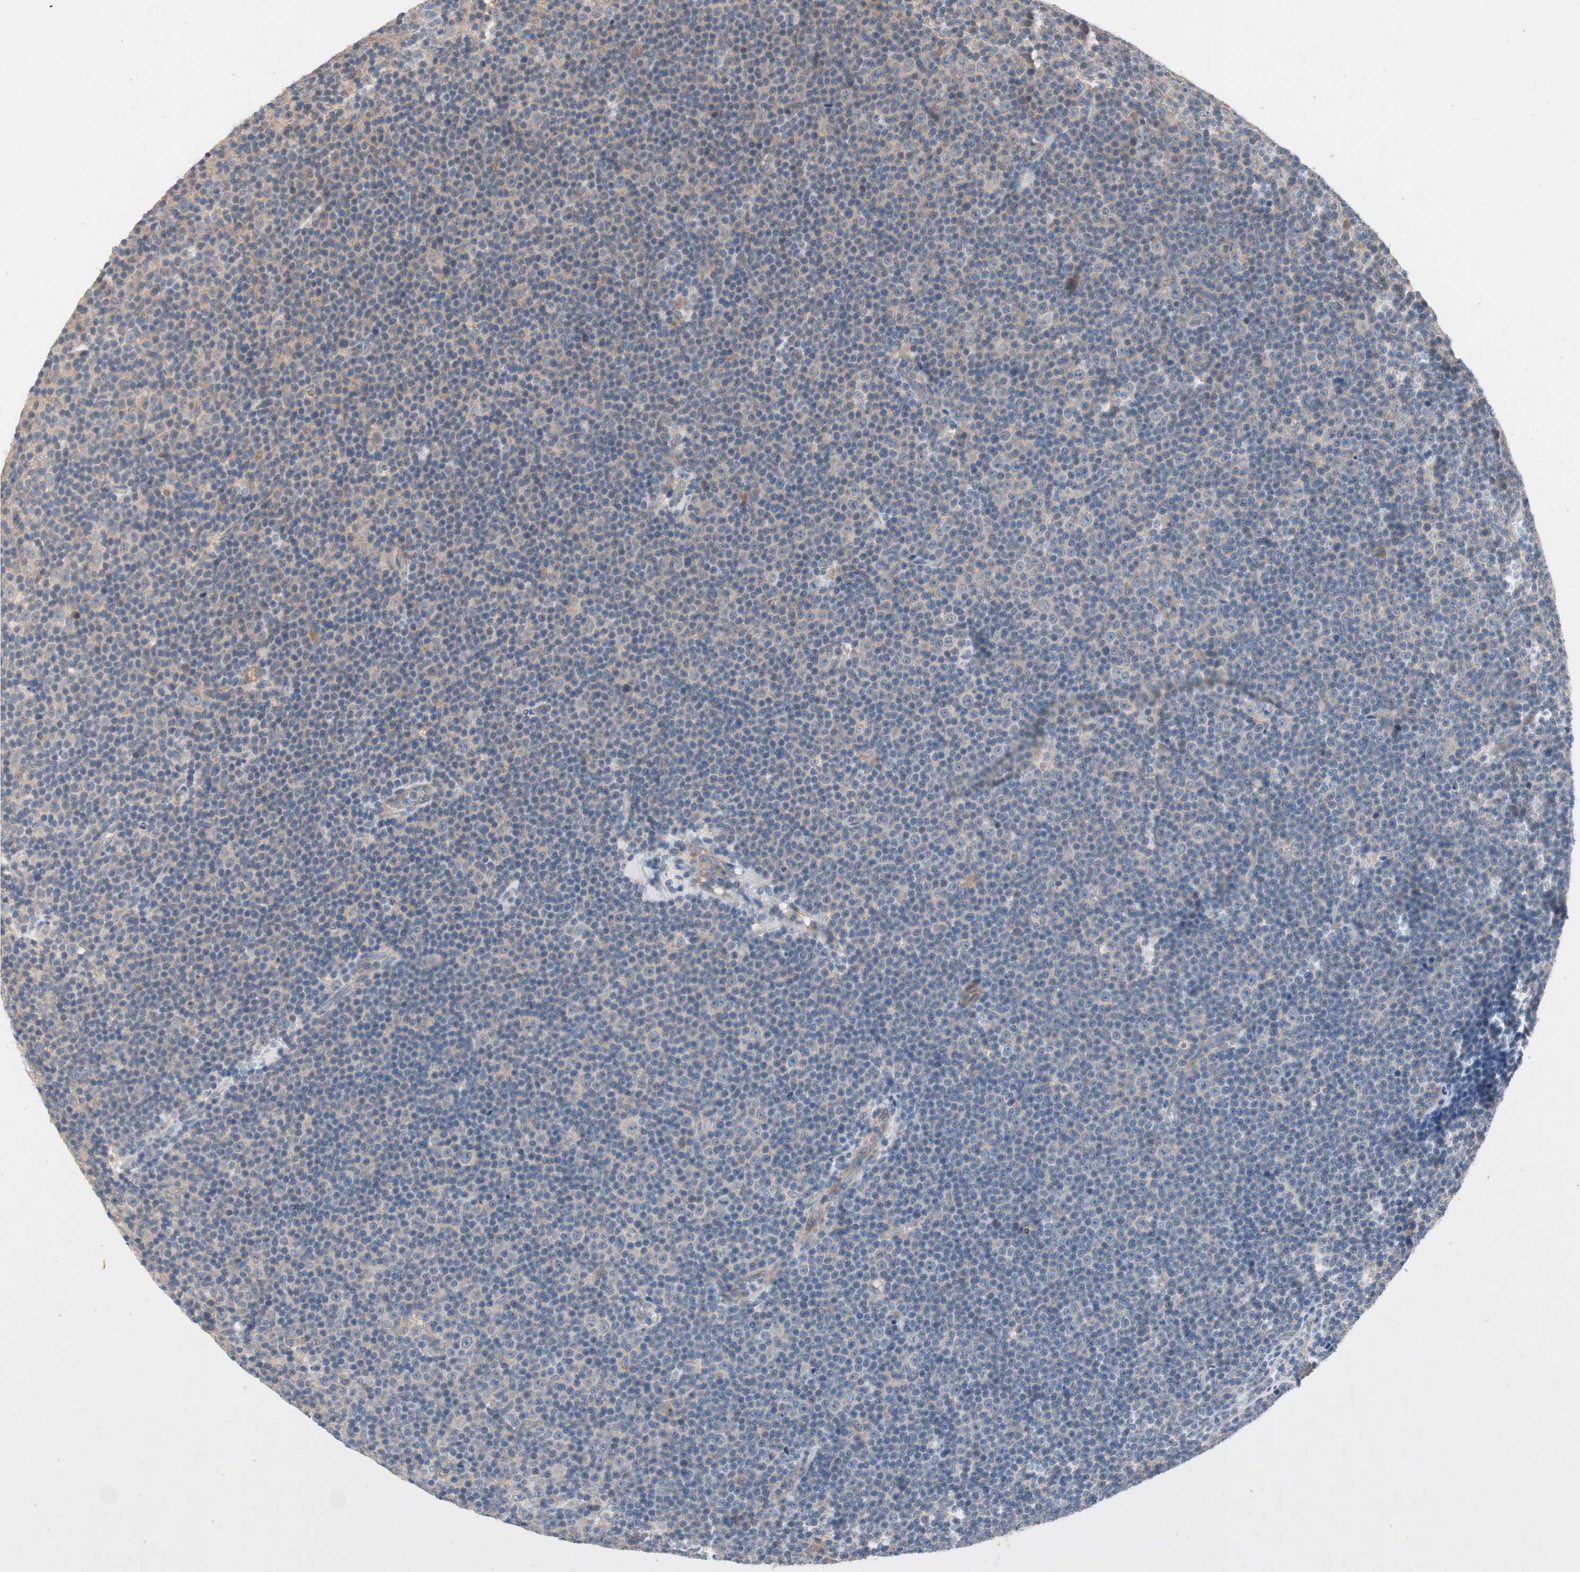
{"staining": {"intensity": "weak", "quantity": "25%-75%", "location": "cytoplasmic/membranous"}, "tissue": "lymphoma", "cell_type": "Tumor cells", "image_type": "cancer", "snomed": [{"axis": "morphology", "description": "Malignant lymphoma, non-Hodgkin's type, Low grade"}, {"axis": "topography", "description": "Lymph node"}], "caption": "Lymphoma tissue exhibits weak cytoplasmic/membranous staining in approximately 25%-75% of tumor cells, visualized by immunohistochemistry.", "gene": "NCLN", "patient": {"sex": "female", "age": 67}}